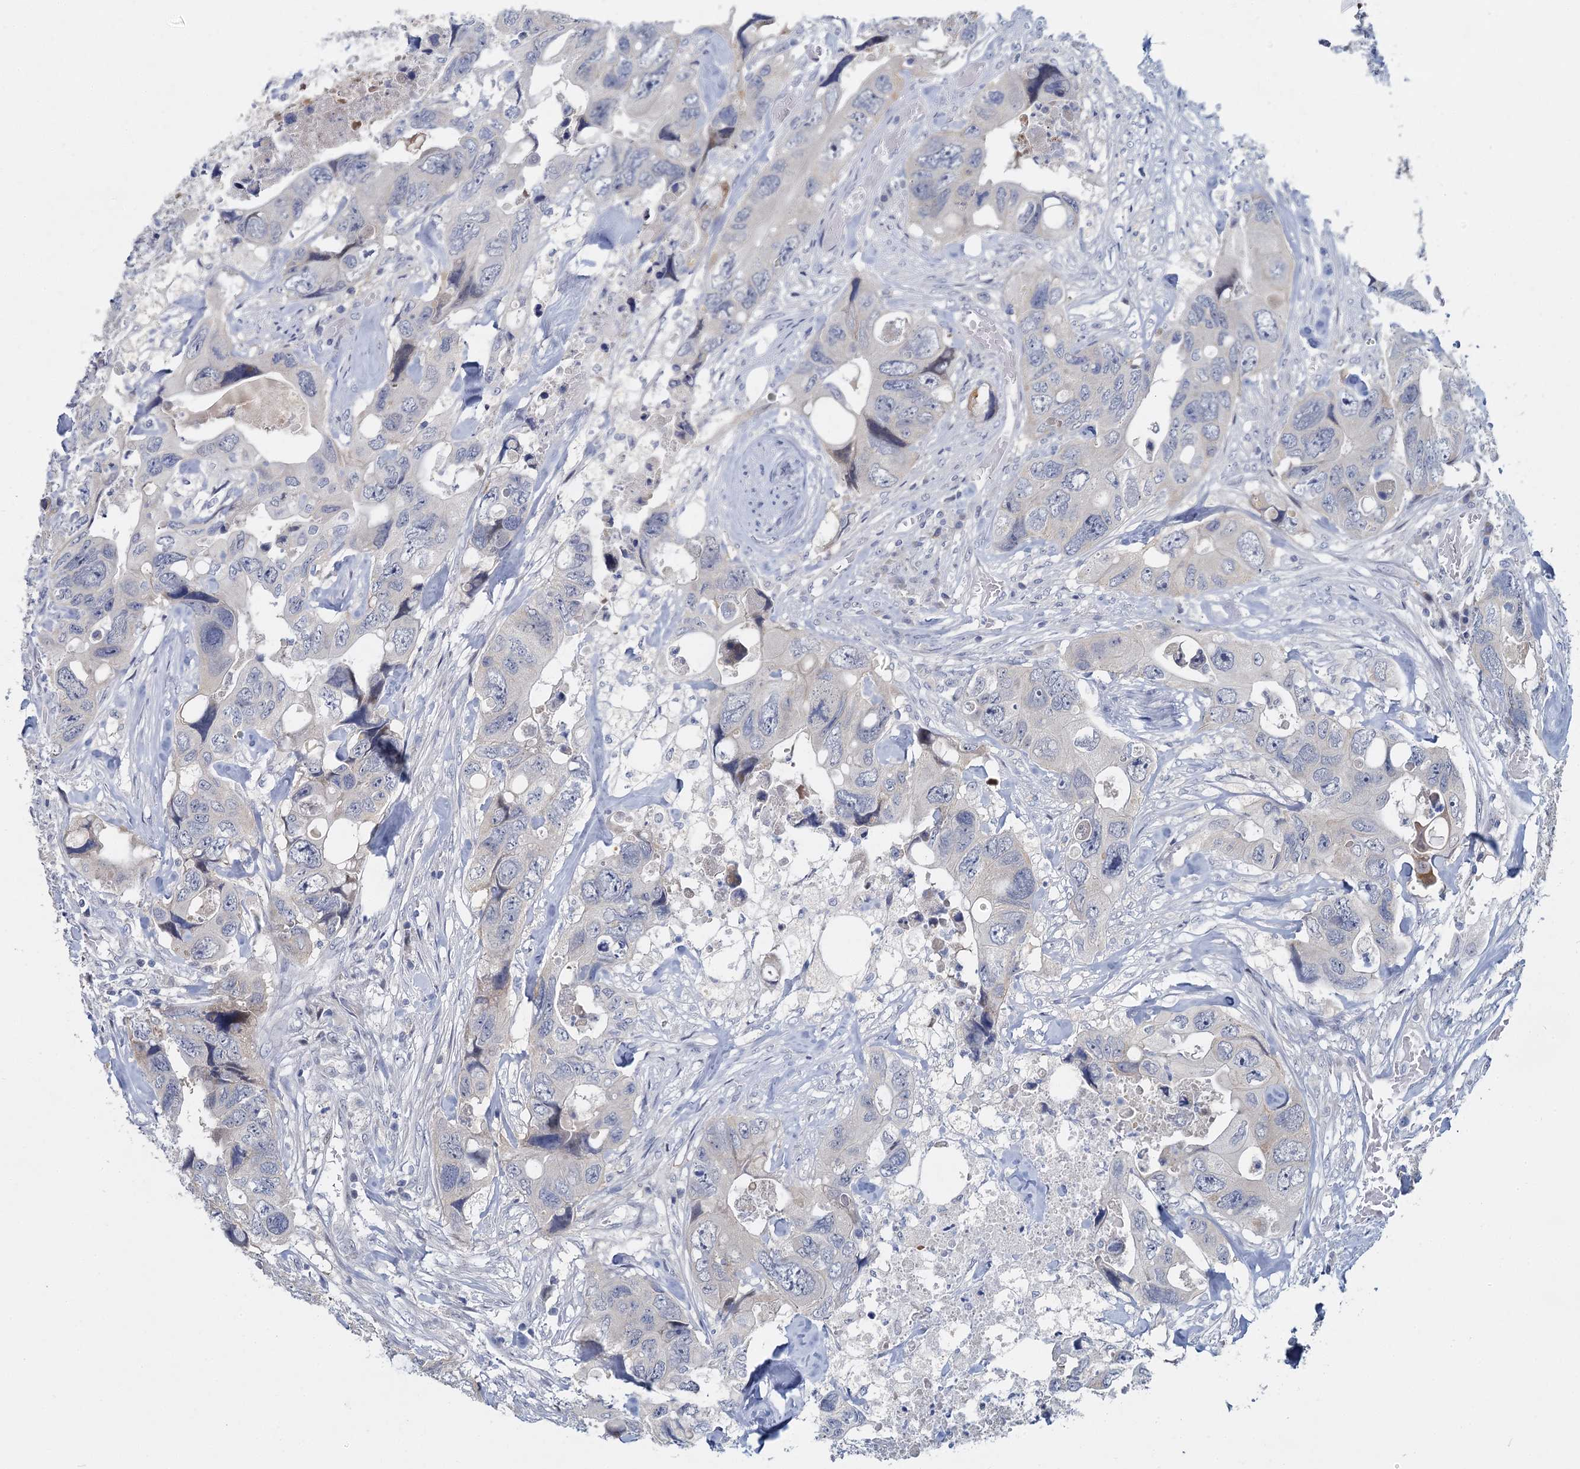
{"staining": {"intensity": "negative", "quantity": "none", "location": "none"}, "tissue": "colorectal cancer", "cell_type": "Tumor cells", "image_type": "cancer", "snomed": [{"axis": "morphology", "description": "Adenocarcinoma, NOS"}, {"axis": "topography", "description": "Rectum"}], "caption": "Immunohistochemistry (IHC) histopathology image of neoplastic tissue: human colorectal cancer (adenocarcinoma) stained with DAB shows no significant protein staining in tumor cells.", "gene": "ACRBP", "patient": {"sex": "male", "age": 57}}